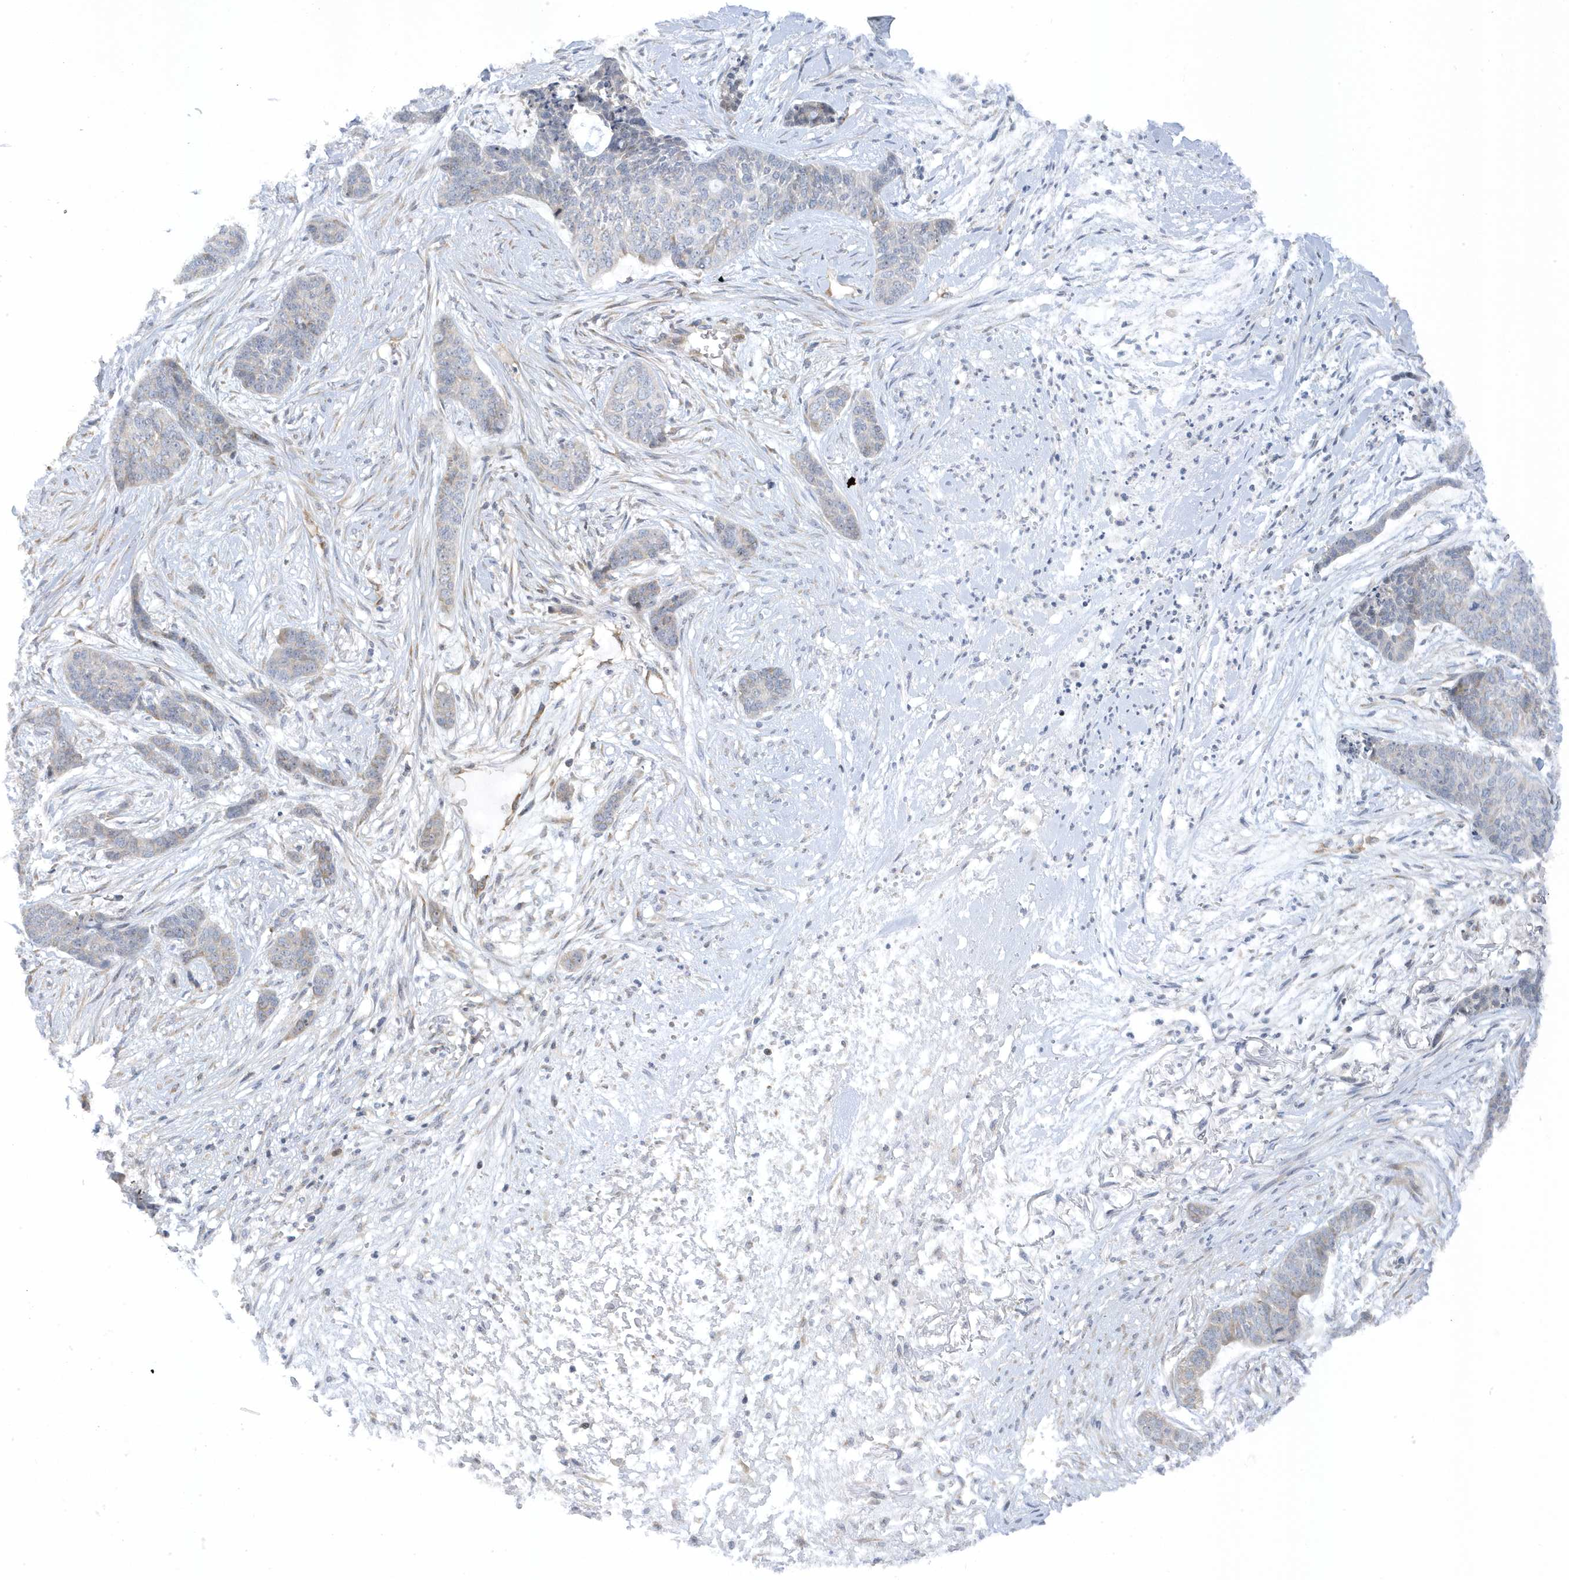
{"staining": {"intensity": "negative", "quantity": "none", "location": "none"}, "tissue": "skin cancer", "cell_type": "Tumor cells", "image_type": "cancer", "snomed": [{"axis": "morphology", "description": "Basal cell carcinoma"}, {"axis": "topography", "description": "Skin"}], "caption": "High magnification brightfield microscopy of skin cancer stained with DAB (3,3'-diaminobenzidine) (brown) and counterstained with hematoxylin (blue): tumor cells show no significant expression.", "gene": "MAP7D3", "patient": {"sex": "female", "age": 64}}